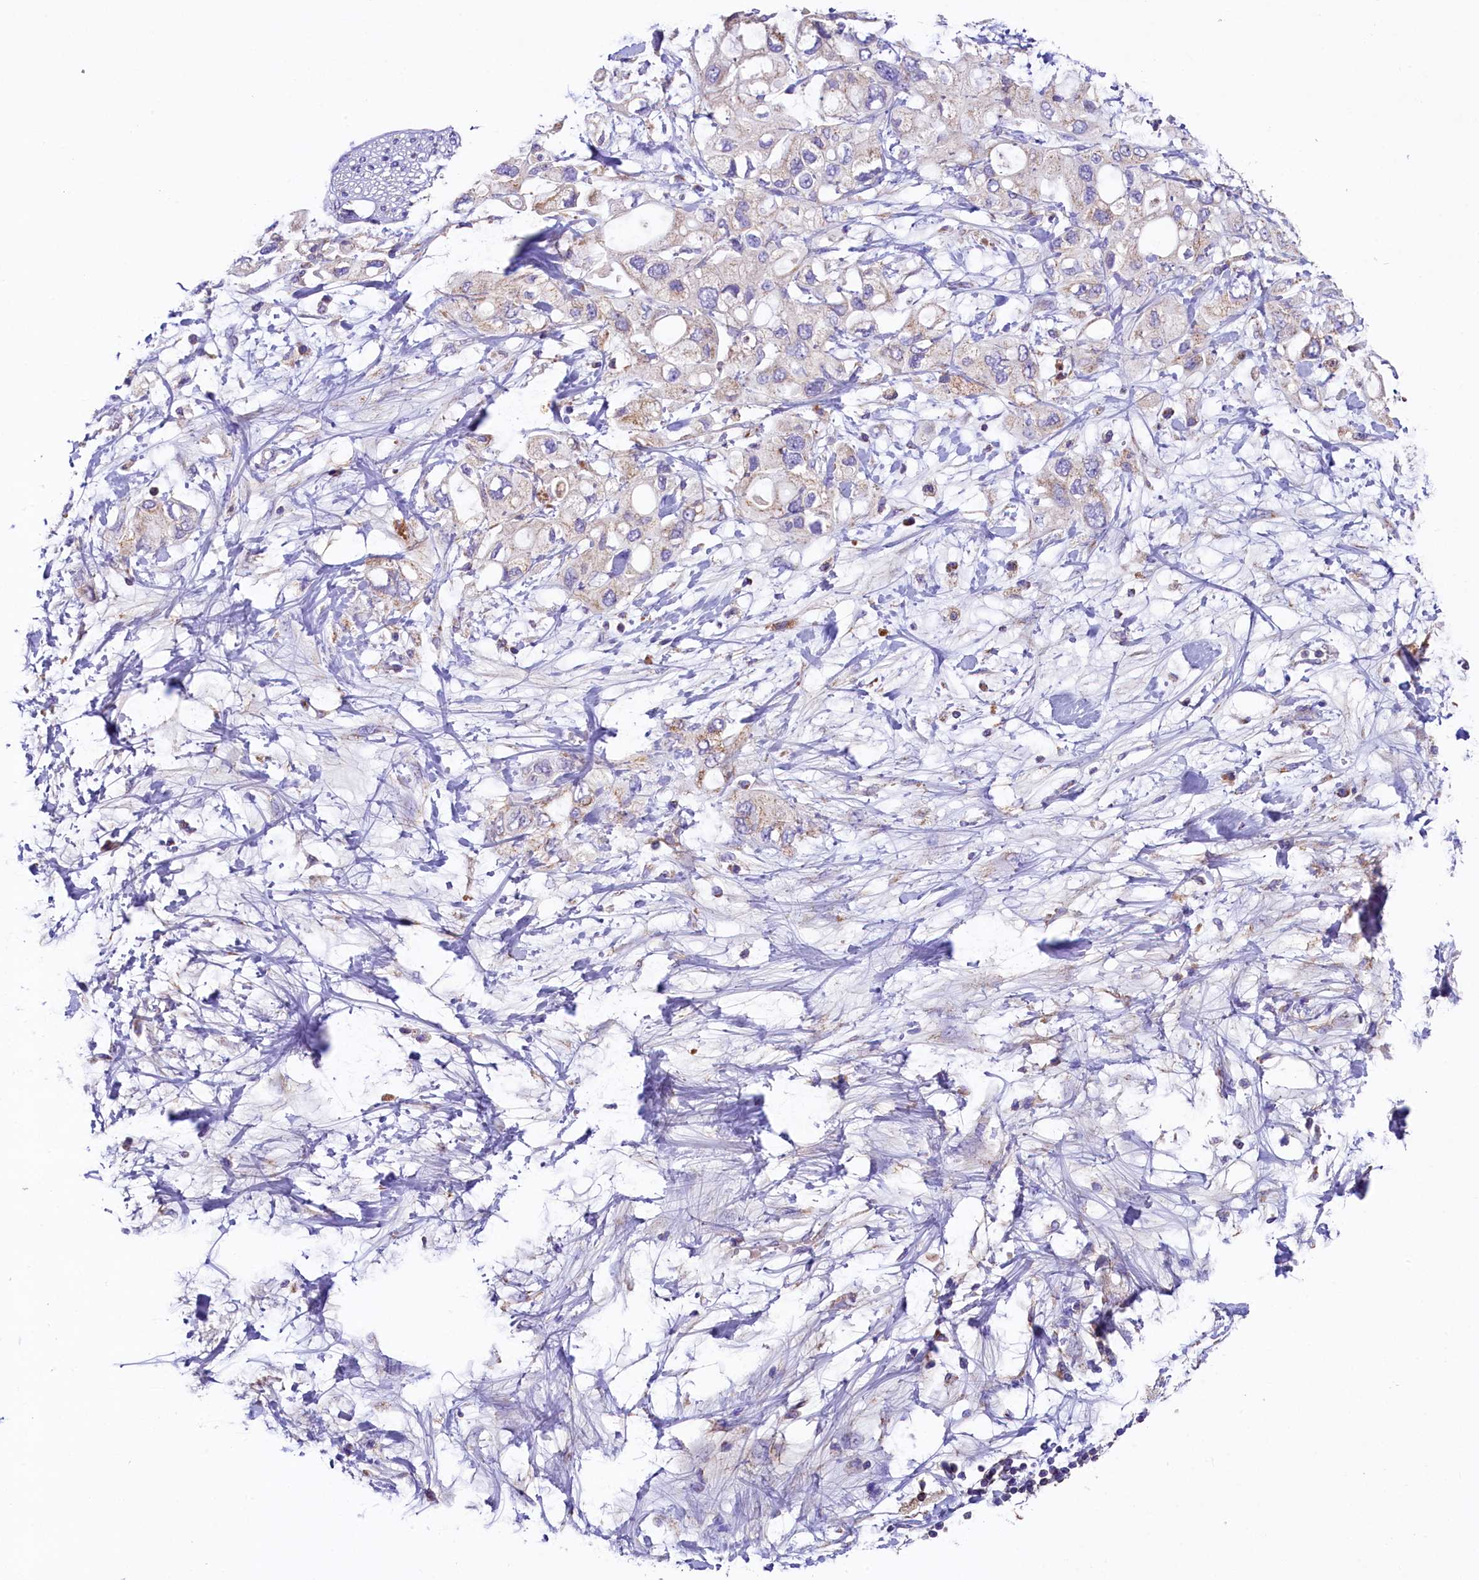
{"staining": {"intensity": "weak", "quantity": "<25%", "location": "cytoplasmic/membranous"}, "tissue": "pancreatic cancer", "cell_type": "Tumor cells", "image_type": "cancer", "snomed": [{"axis": "morphology", "description": "Adenocarcinoma, NOS"}, {"axis": "topography", "description": "Pancreas"}], "caption": "Tumor cells show no significant protein expression in pancreatic cancer.", "gene": "PMPCB", "patient": {"sex": "female", "age": 56}}